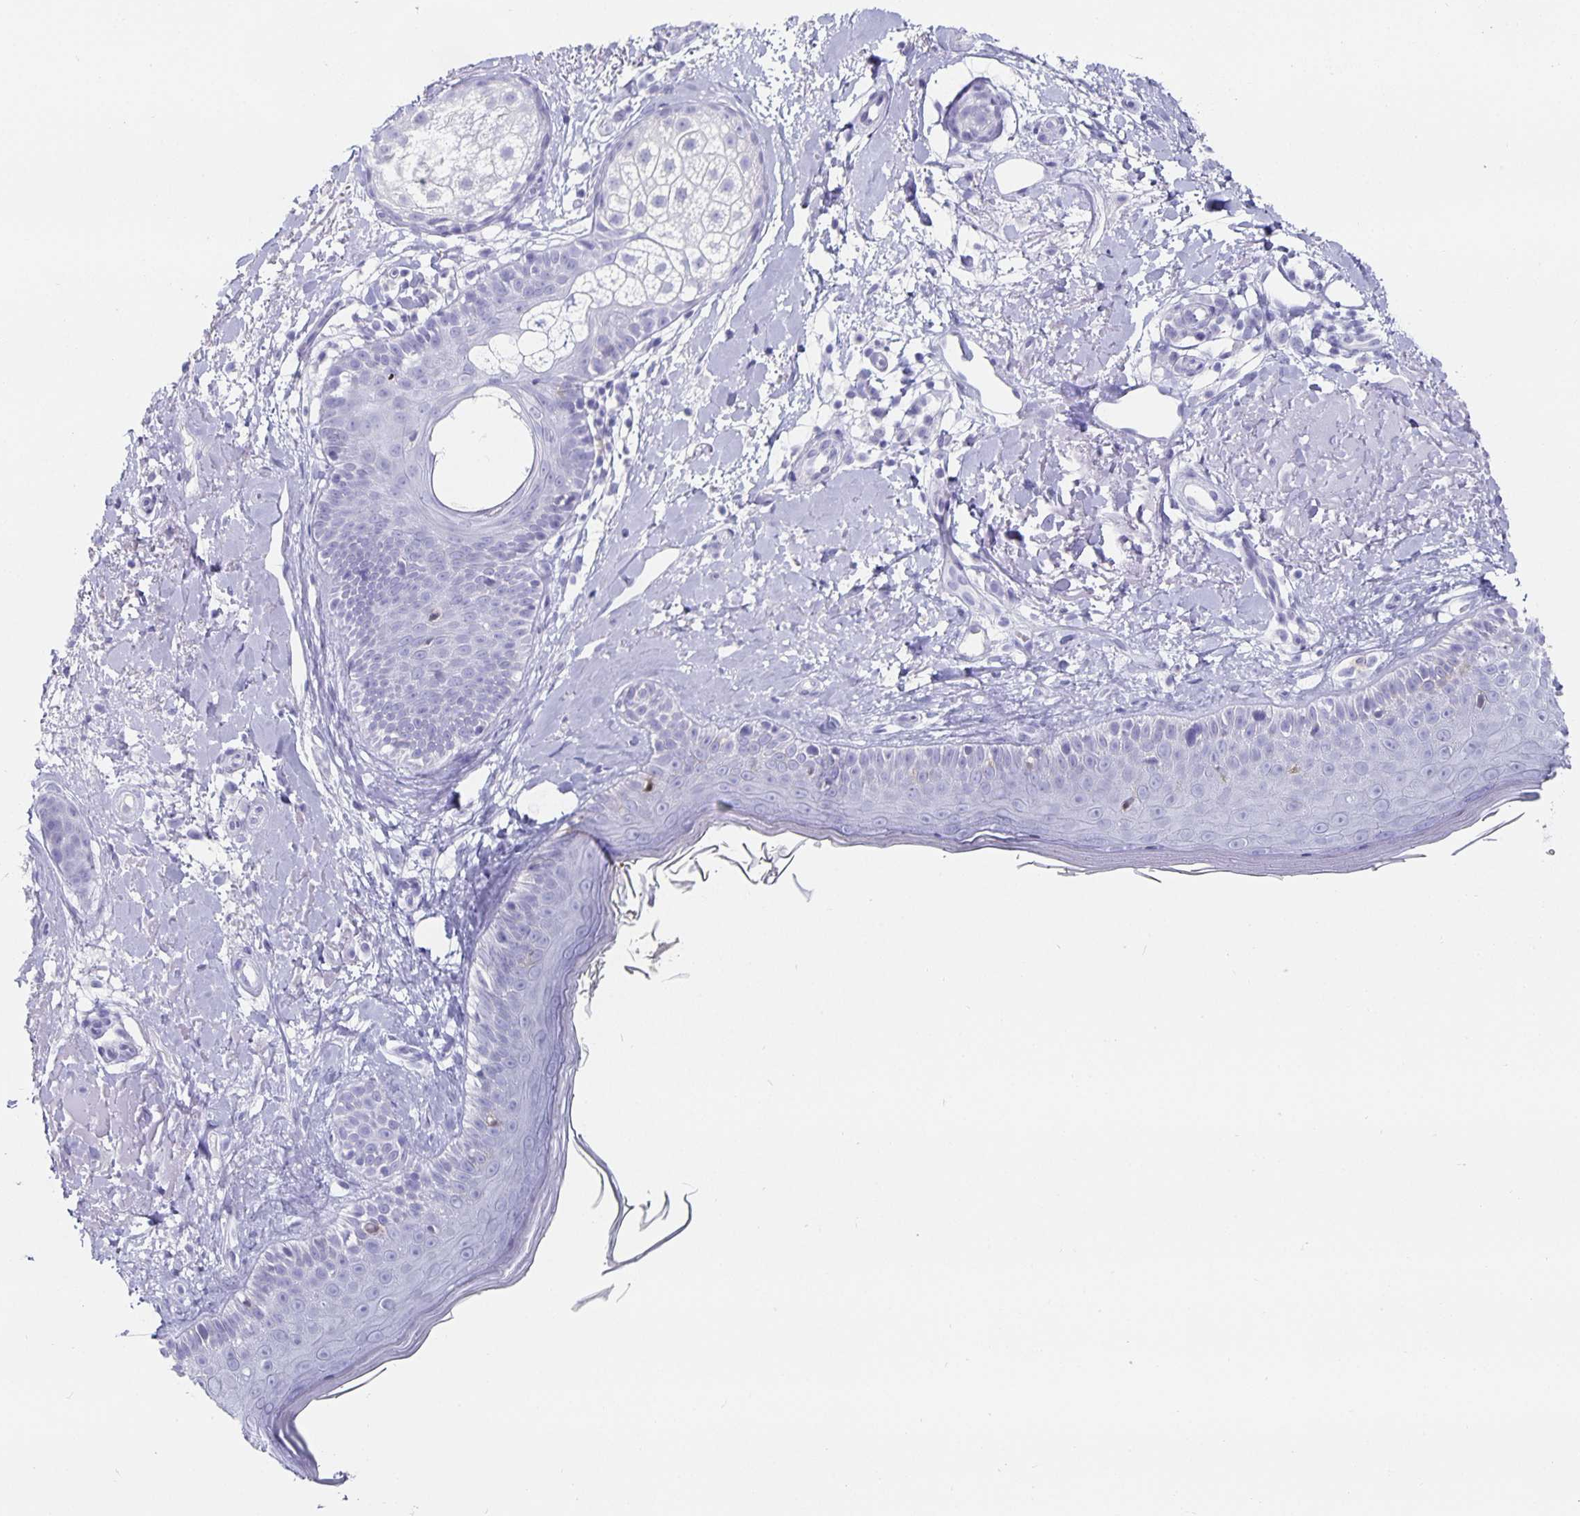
{"staining": {"intensity": "negative", "quantity": "none", "location": "none"}, "tissue": "skin", "cell_type": "Fibroblasts", "image_type": "normal", "snomed": [{"axis": "morphology", "description": "Normal tissue, NOS"}, {"axis": "topography", "description": "Skin"}], "caption": "DAB immunohistochemical staining of normal human skin demonstrates no significant positivity in fibroblasts.", "gene": "CHGA", "patient": {"sex": "male", "age": 73}}